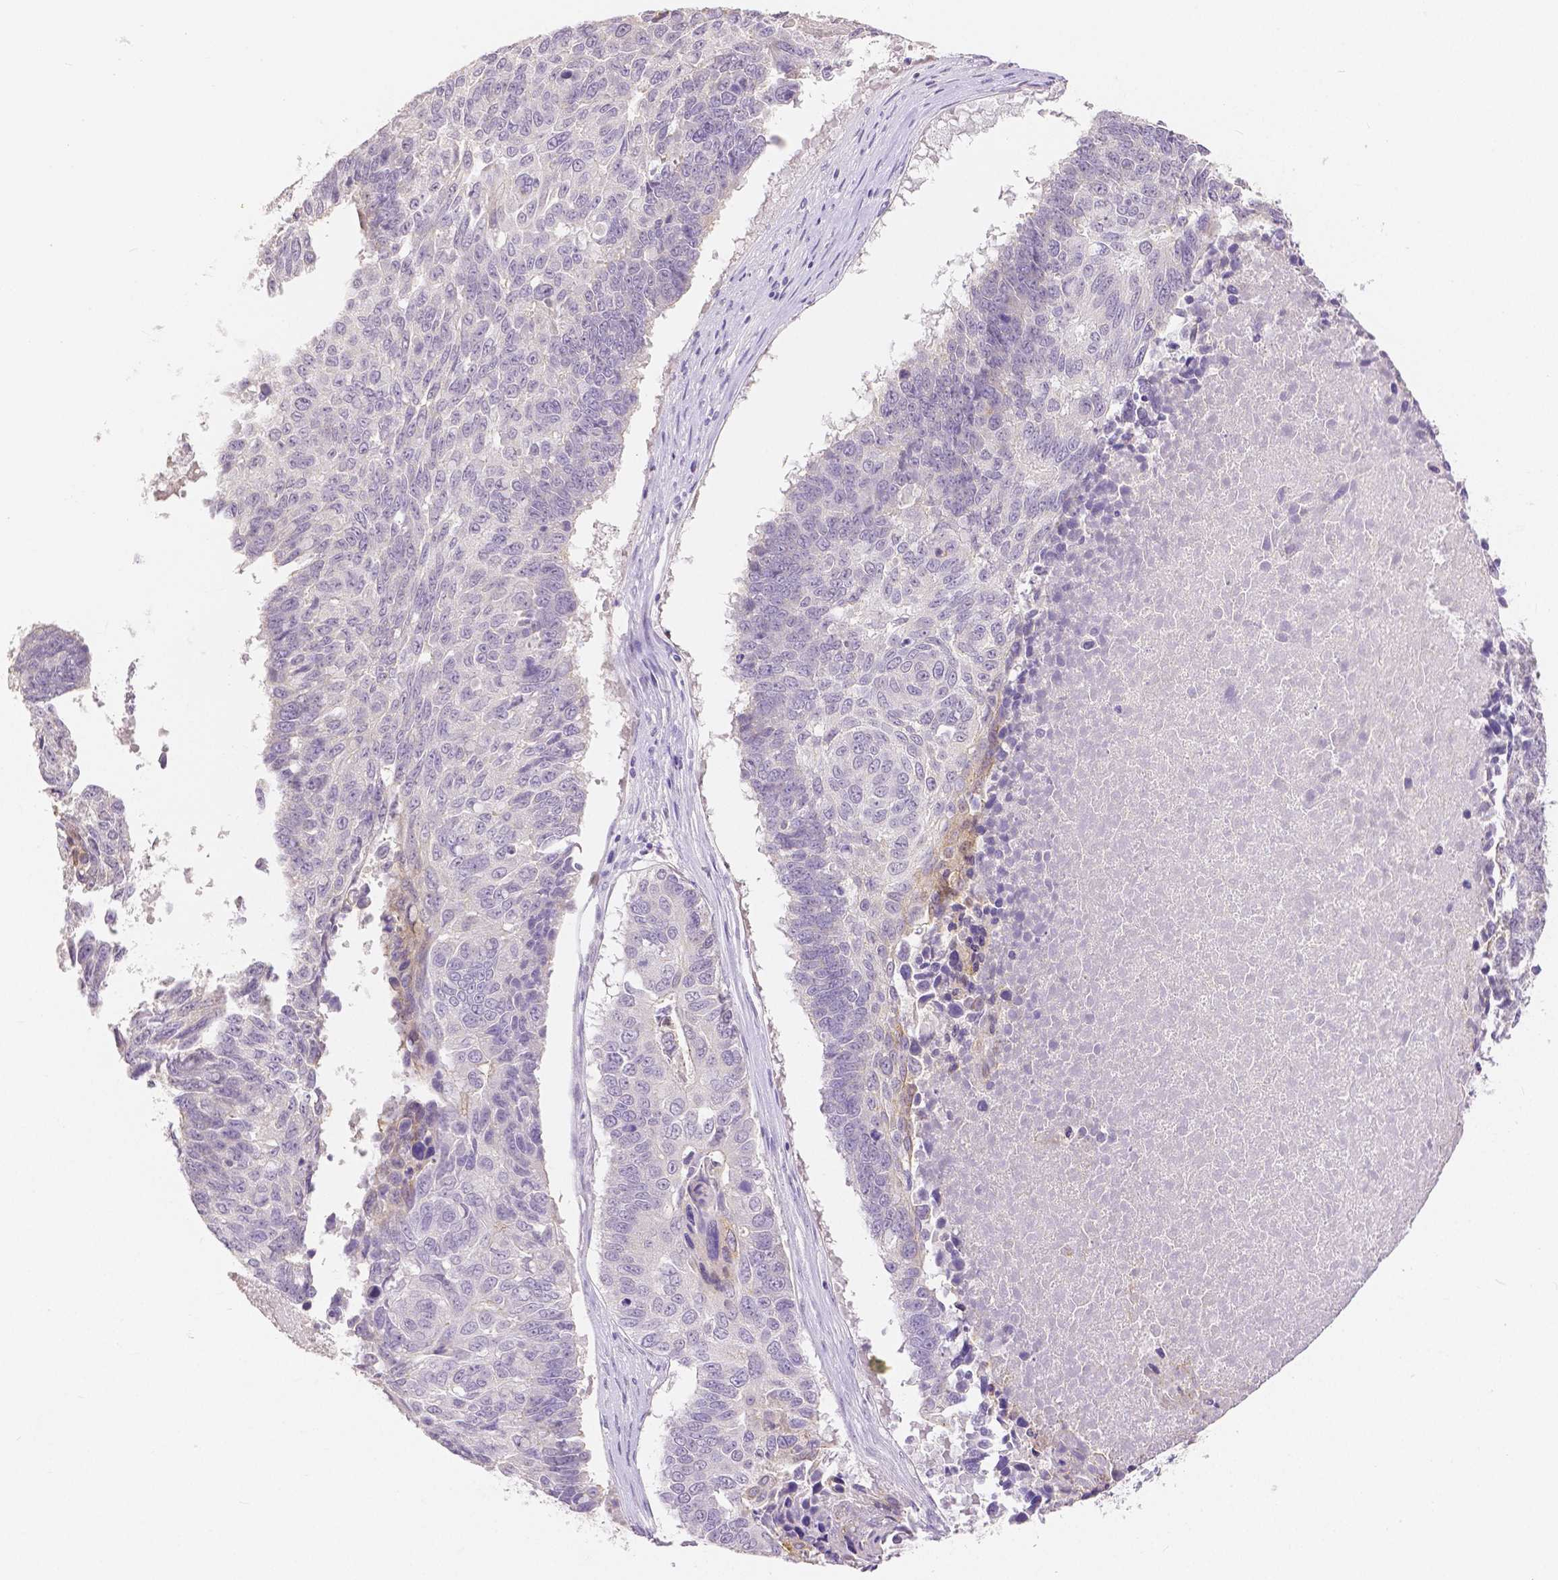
{"staining": {"intensity": "negative", "quantity": "none", "location": "none"}, "tissue": "lung cancer", "cell_type": "Tumor cells", "image_type": "cancer", "snomed": [{"axis": "morphology", "description": "Squamous cell carcinoma, NOS"}, {"axis": "topography", "description": "Lung"}], "caption": "DAB immunohistochemical staining of human lung squamous cell carcinoma reveals no significant expression in tumor cells. (Stains: DAB (3,3'-diaminobenzidine) immunohistochemistry with hematoxylin counter stain, Microscopy: brightfield microscopy at high magnification).", "gene": "OCLN", "patient": {"sex": "male", "age": 73}}